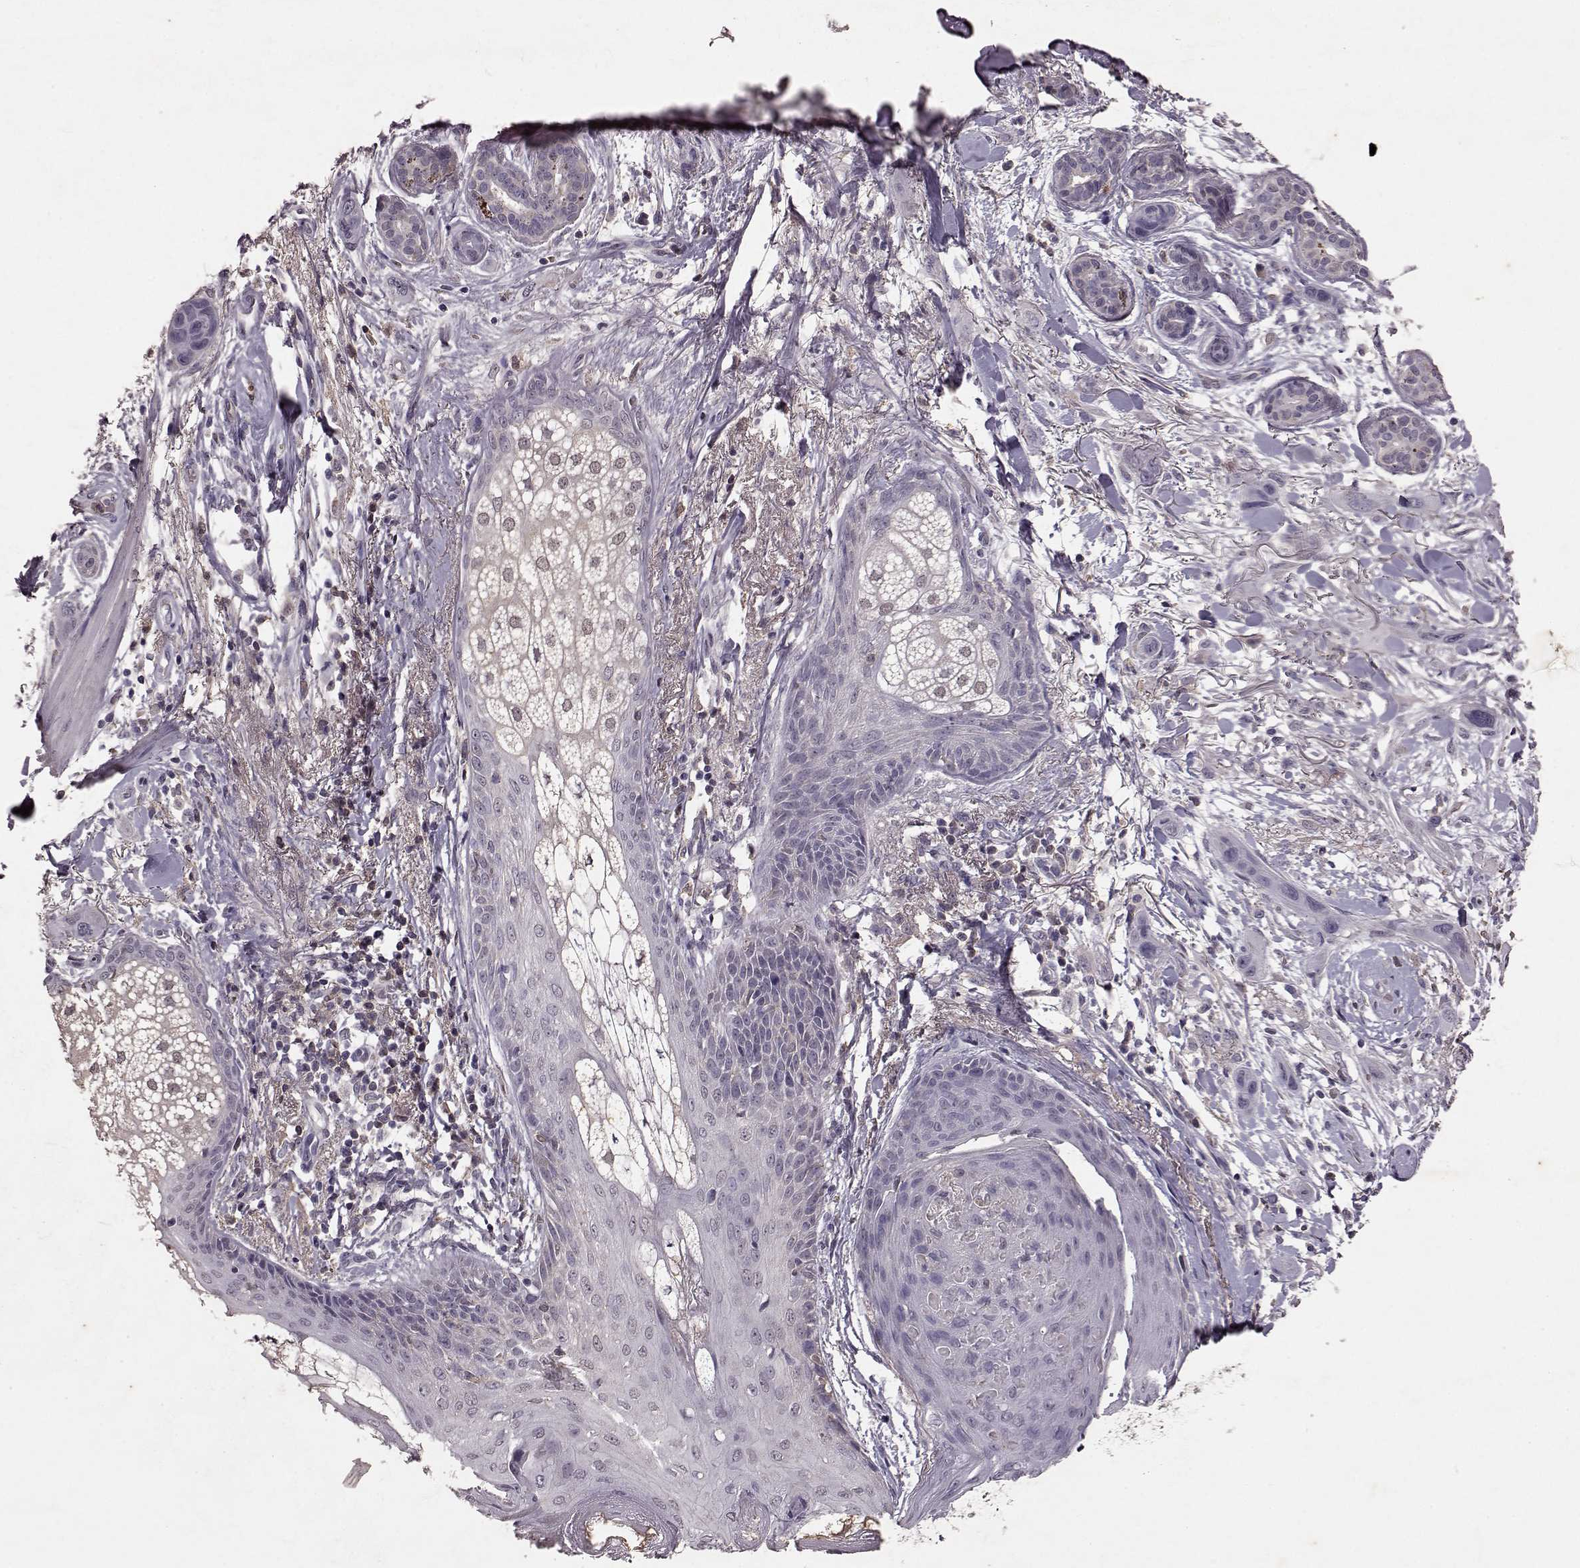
{"staining": {"intensity": "negative", "quantity": "none", "location": "none"}, "tissue": "skin cancer", "cell_type": "Tumor cells", "image_type": "cancer", "snomed": [{"axis": "morphology", "description": "Squamous cell carcinoma, NOS"}, {"axis": "topography", "description": "Skin"}], "caption": "A photomicrograph of human skin squamous cell carcinoma is negative for staining in tumor cells. (DAB immunohistochemistry (IHC), high magnification).", "gene": "FRRS1L", "patient": {"sex": "male", "age": 79}}